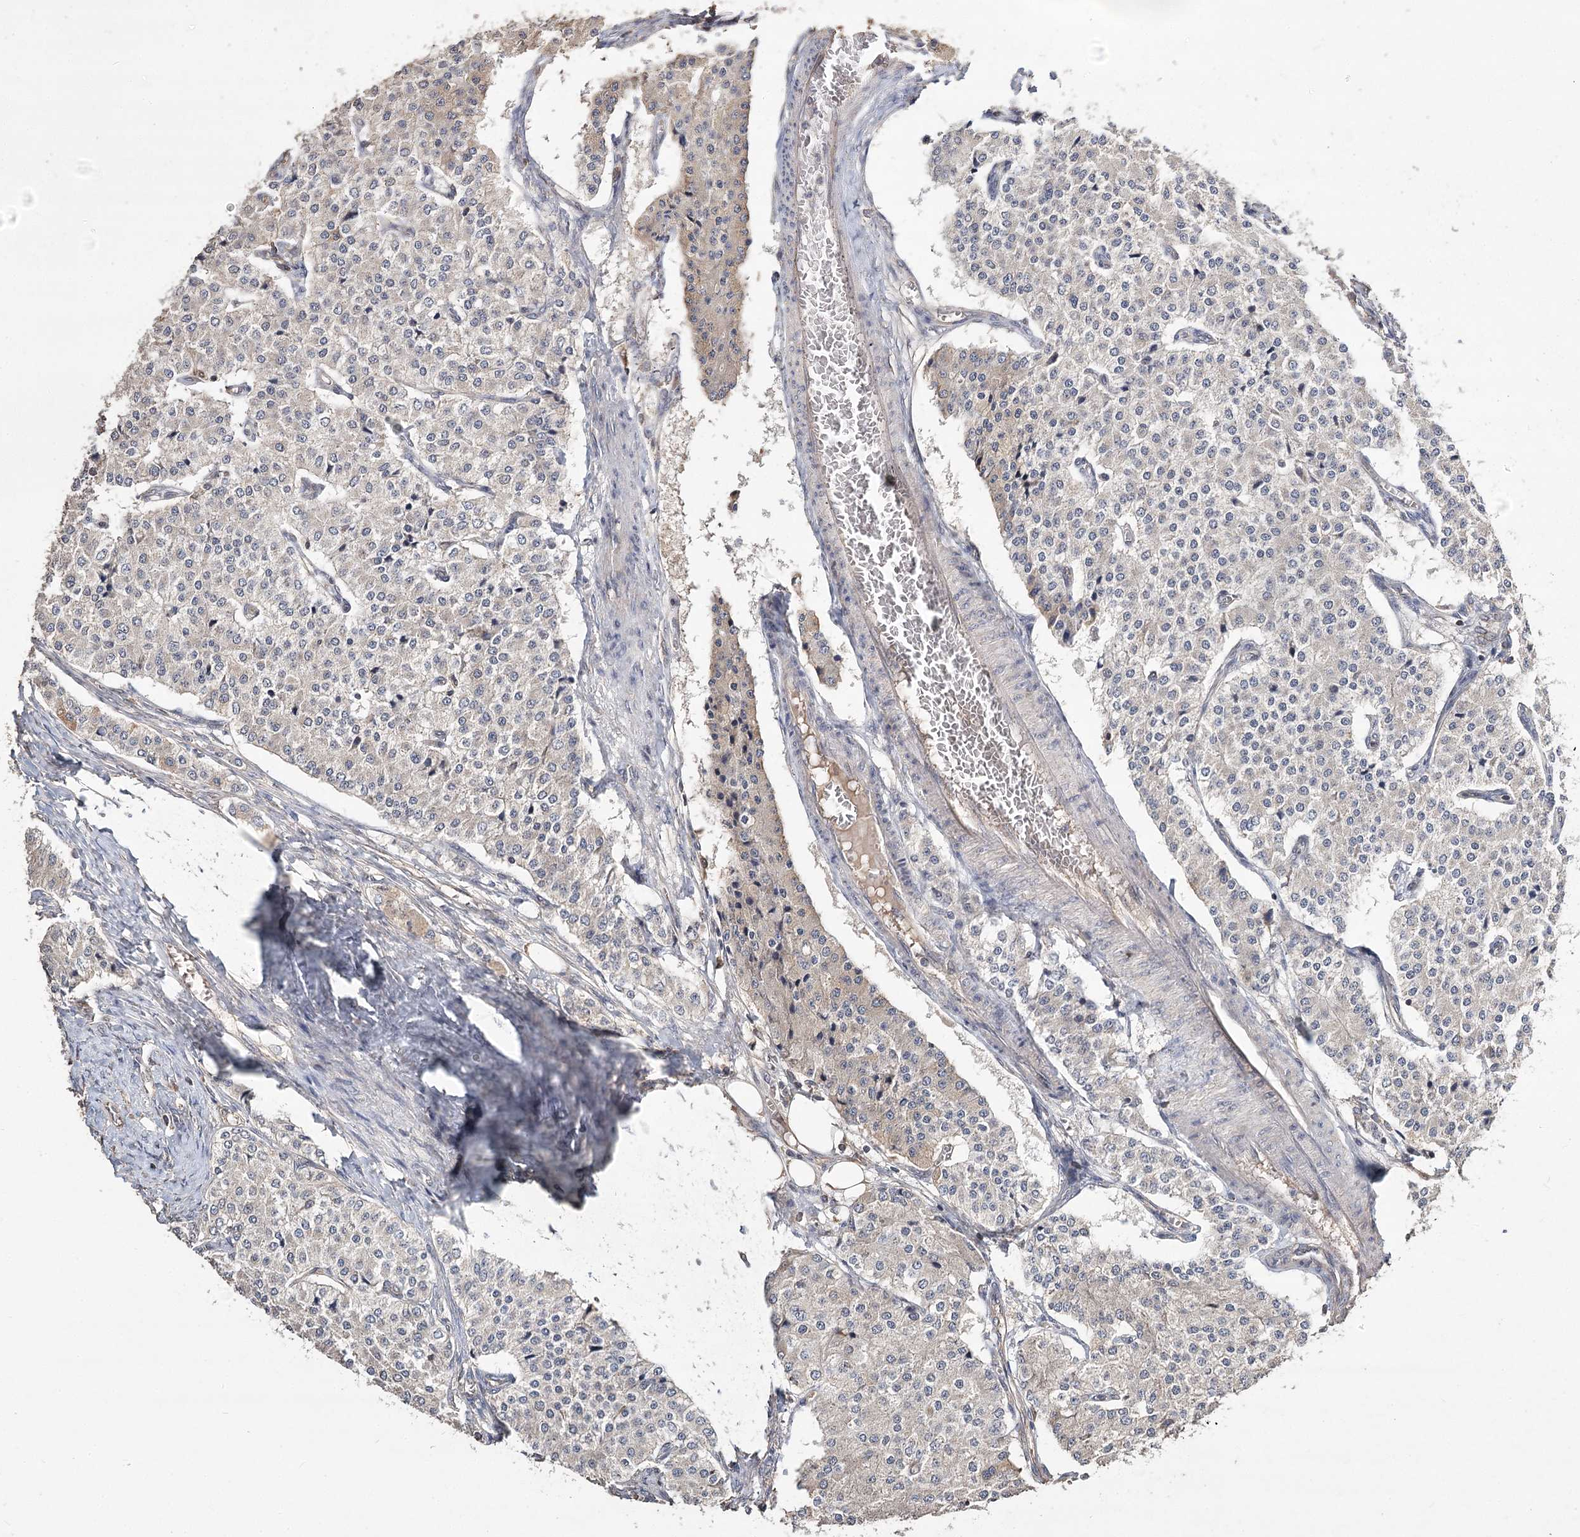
{"staining": {"intensity": "negative", "quantity": "none", "location": "none"}, "tissue": "carcinoid", "cell_type": "Tumor cells", "image_type": "cancer", "snomed": [{"axis": "morphology", "description": "Carcinoid, malignant, NOS"}, {"axis": "topography", "description": "Colon"}], "caption": "Immunohistochemistry (IHC) histopathology image of neoplastic tissue: human malignant carcinoid stained with DAB (3,3'-diaminobenzidine) displays no significant protein expression in tumor cells.", "gene": "NOPCHAP1", "patient": {"sex": "female", "age": 52}}